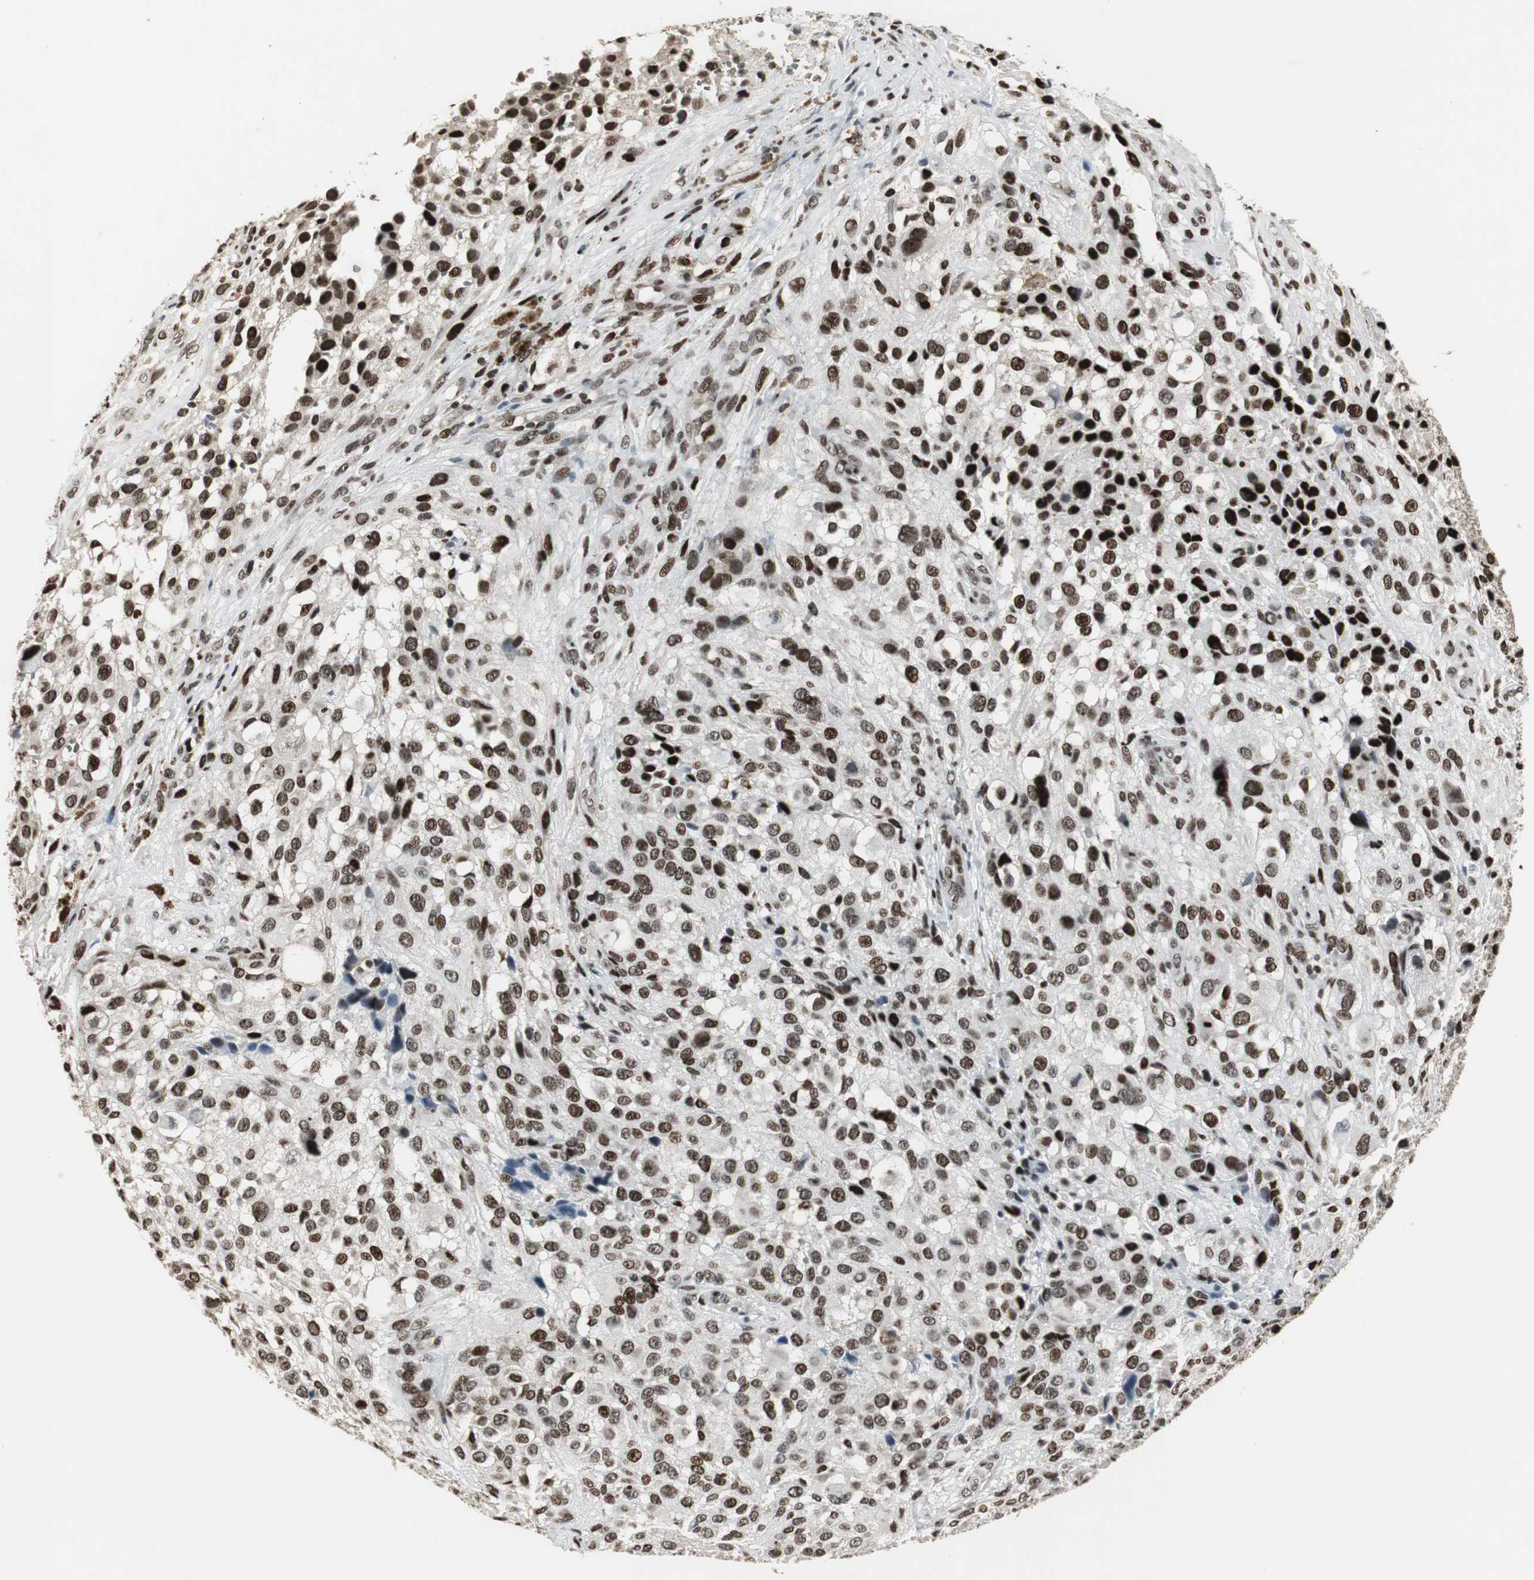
{"staining": {"intensity": "strong", "quantity": ">75%", "location": "nuclear"}, "tissue": "melanoma", "cell_type": "Tumor cells", "image_type": "cancer", "snomed": [{"axis": "morphology", "description": "Necrosis, NOS"}, {"axis": "morphology", "description": "Malignant melanoma, NOS"}, {"axis": "topography", "description": "Skin"}], "caption": "Immunohistochemistry image of melanoma stained for a protein (brown), which shows high levels of strong nuclear staining in approximately >75% of tumor cells.", "gene": "TAF5", "patient": {"sex": "female", "age": 87}}